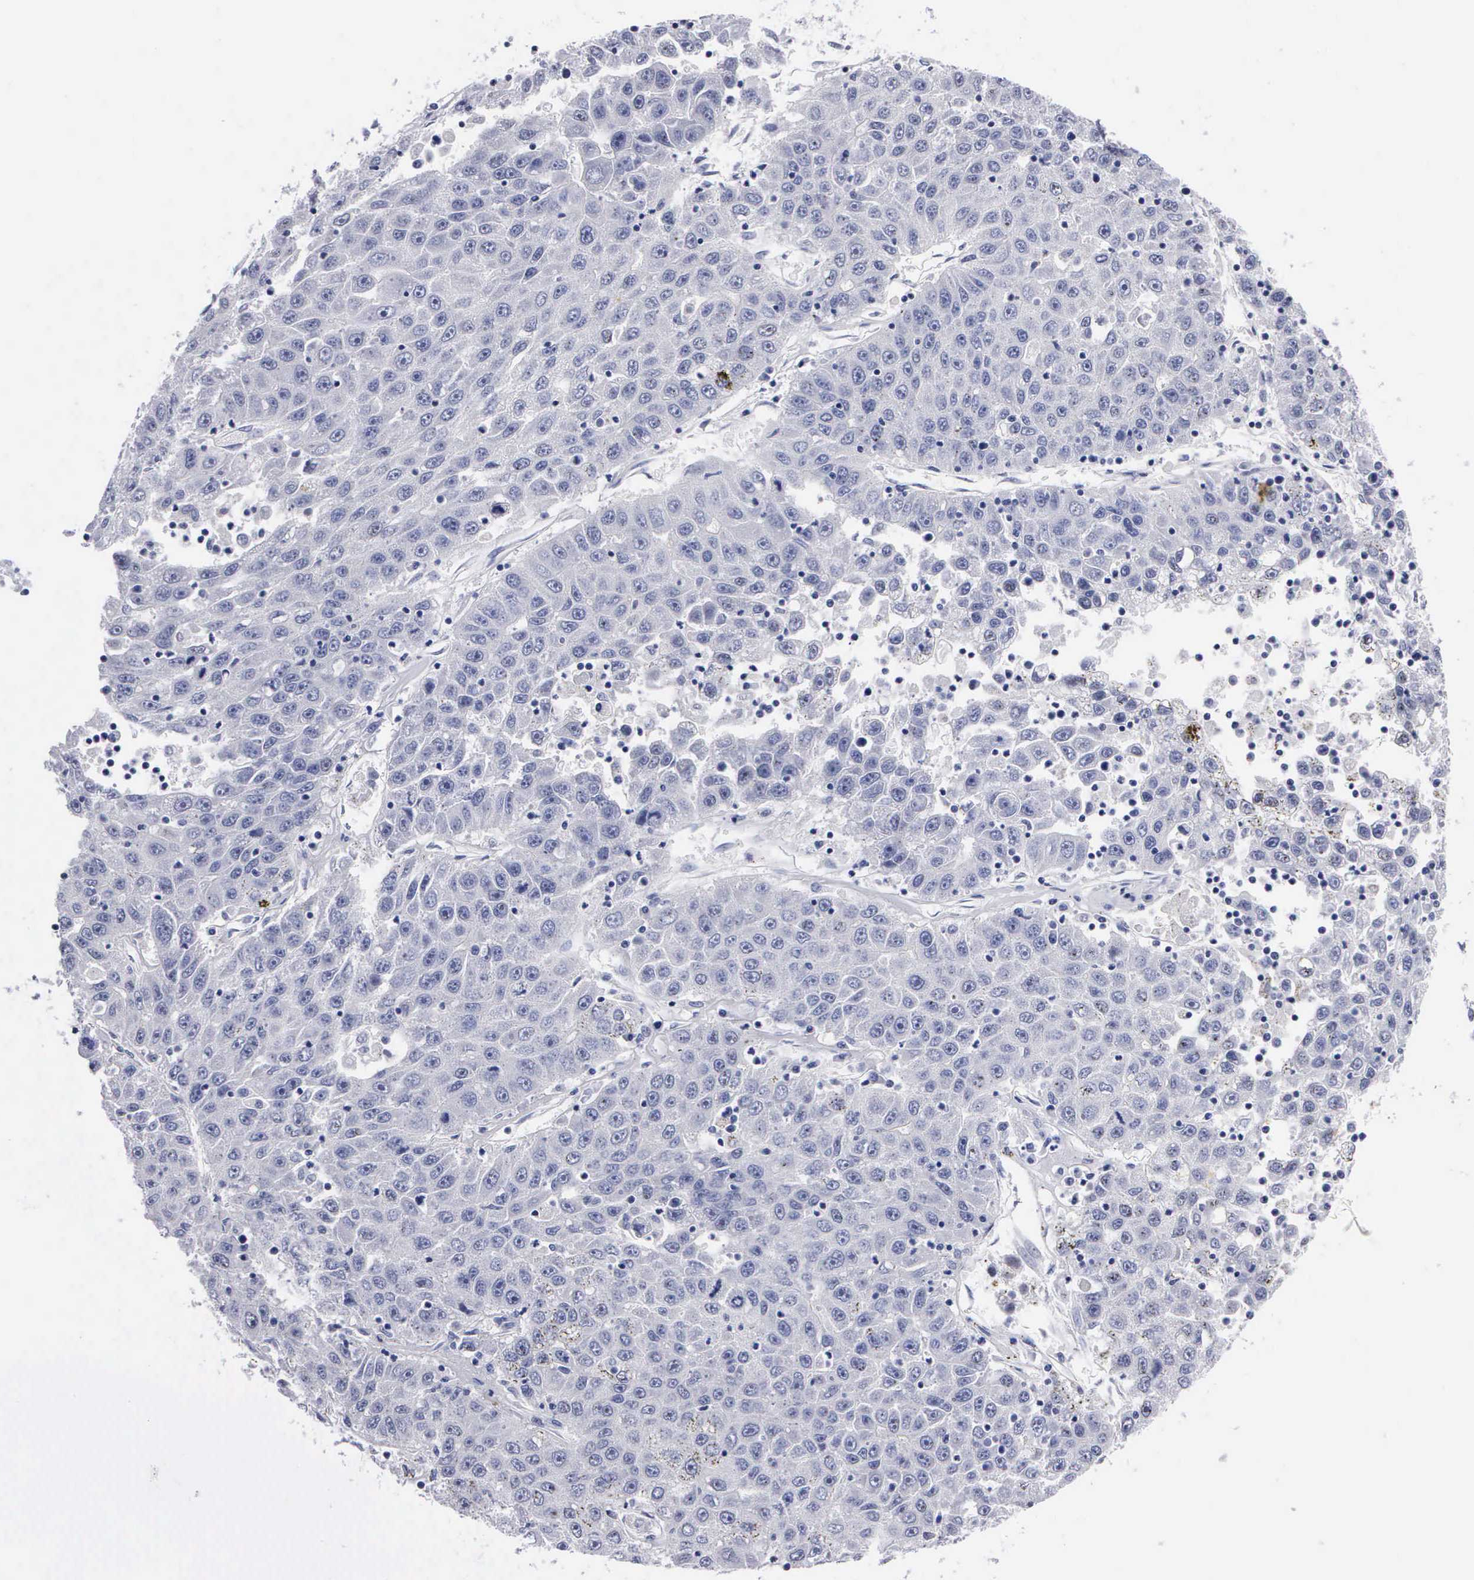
{"staining": {"intensity": "negative", "quantity": "none", "location": "none"}, "tissue": "liver cancer", "cell_type": "Tumor cells", "image_type": "cancer", "snomed": [{"axis": "morphology", "description": "Carcinoma, Hepatocellular, NOS"}, {"axis": "topography", "description": "Liver"}], "caption": "Hepatocellular carcinoma (liver) was stained to show a protein in brown. There is no significant expression in tumor cells. (IHC, brightfield microscopy, high magnification).", "gene": "CYP19A1", "patient": {"sex": "male", "age": 49}}